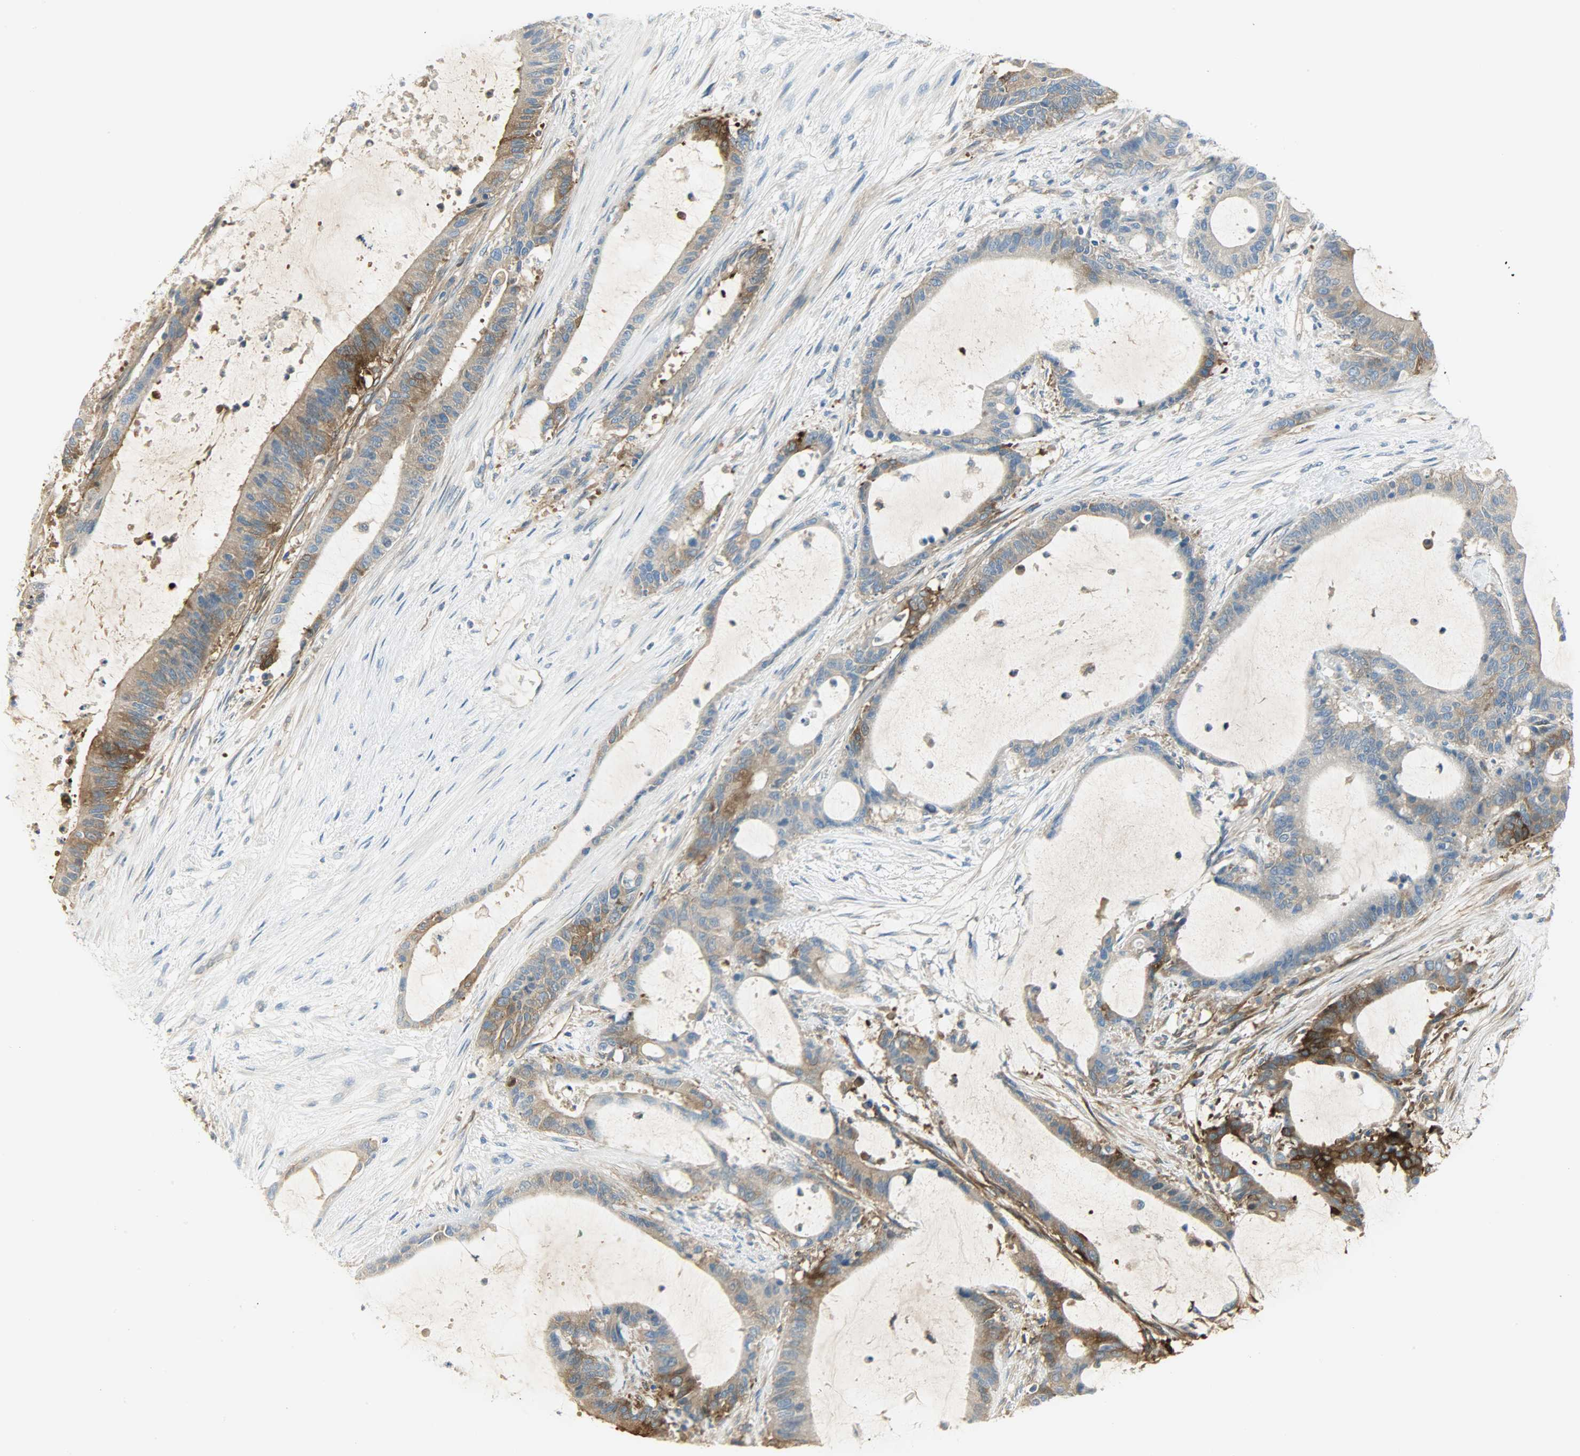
{"staining": {"intensity": "strong", "quantity": ">75%", "location": "cytoplasmic/membranous"}, "tissue": "liver cancer", "cell_type": "Tumor cells", "image_type": "cancer", "snomed": [{"axis": "morphology", "description": "Cholangiocarcinoma"}, {"axis": "topography", "description": "Liver"}], "caption": "Strong cytoplasmic/membranous staining for a protein is appreciated in about >75% of tumor cells of liver cholangiocarcinoma using immunohistochemistry (IHC).", "gene": "WARS1", "patient": {"sex": "female", "age": 73}}